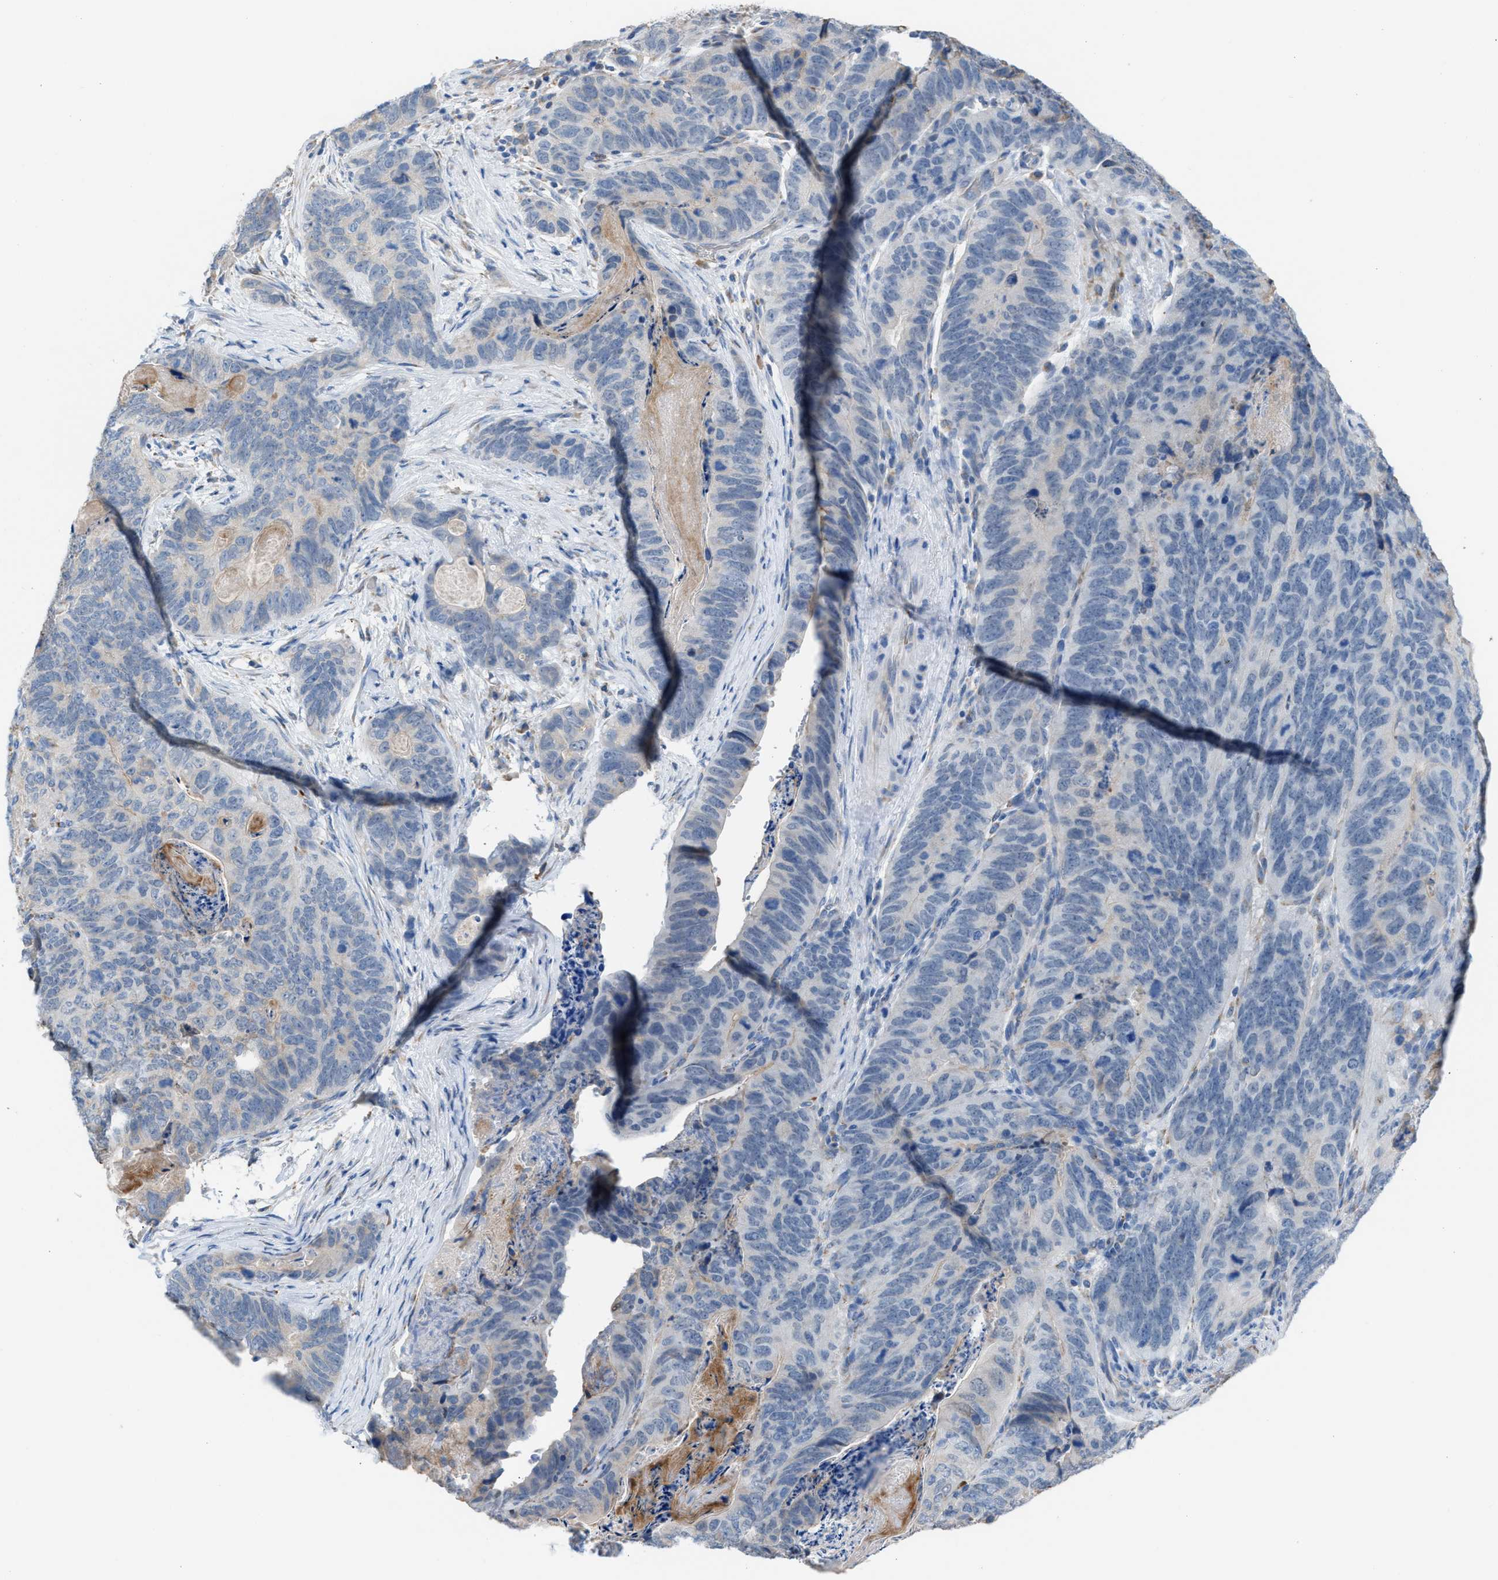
{"staining": {"intensity": "negative", "quantity": "none", "location": "none"}, "tissue": "stomach cancer", "cell_type": "Tumor cells", "image_type": "cancer", "snomed": [{"axis": "morphology", "description": "Normal tissue, NOS"}, {"axis": "morphology", "description": "Adenocarcinoma, NOS"}, {"axis": "topography", "description": "Stomach"}], "caption": "Tumor cells show no significant protein positivity in stomach cancer.", "gene": "CA3", "patient": {"sex": "female", "age": 89}}